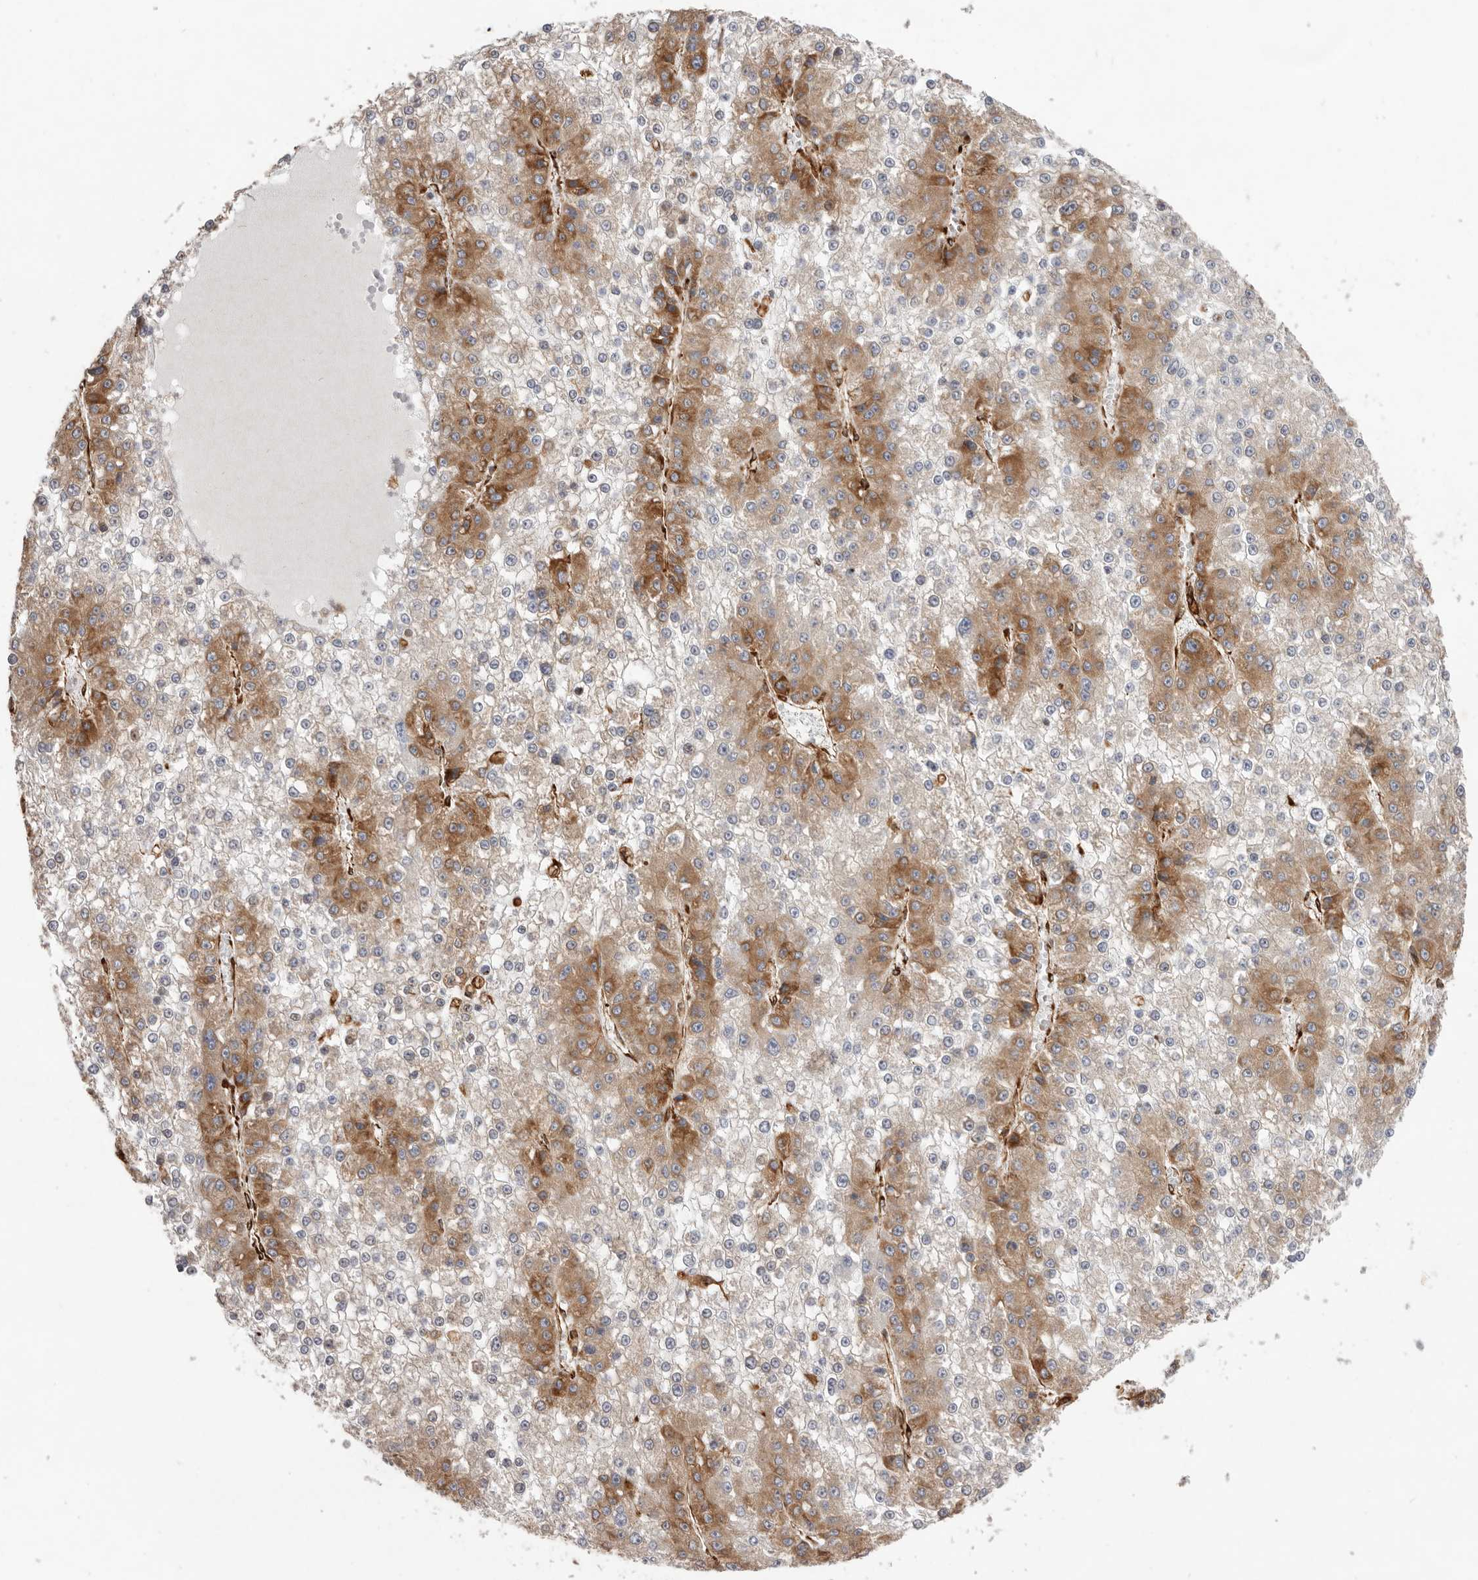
{"staining": {"intensity": "moderate", "quantity": "25%-75%", "location": "cytoplasmic/membranous"}, "tissue": "liver cancer", "cell_type": "Tumor cells", "image_type": "cancer", "snomed": [{"axis": "morphology", "description": "Carcinoma, Hepatocellular, NOS"}, {"axis": "topography", "description": "Liver"}], "caption": "Immunohistochemical staining of human liver cancer exhibits moderate cytoplasmic/membranous protein positivity in about 25%-75% of tumor cells.", "gene": "WDTC1", "patient": {"sex": "female", "age": 73}}